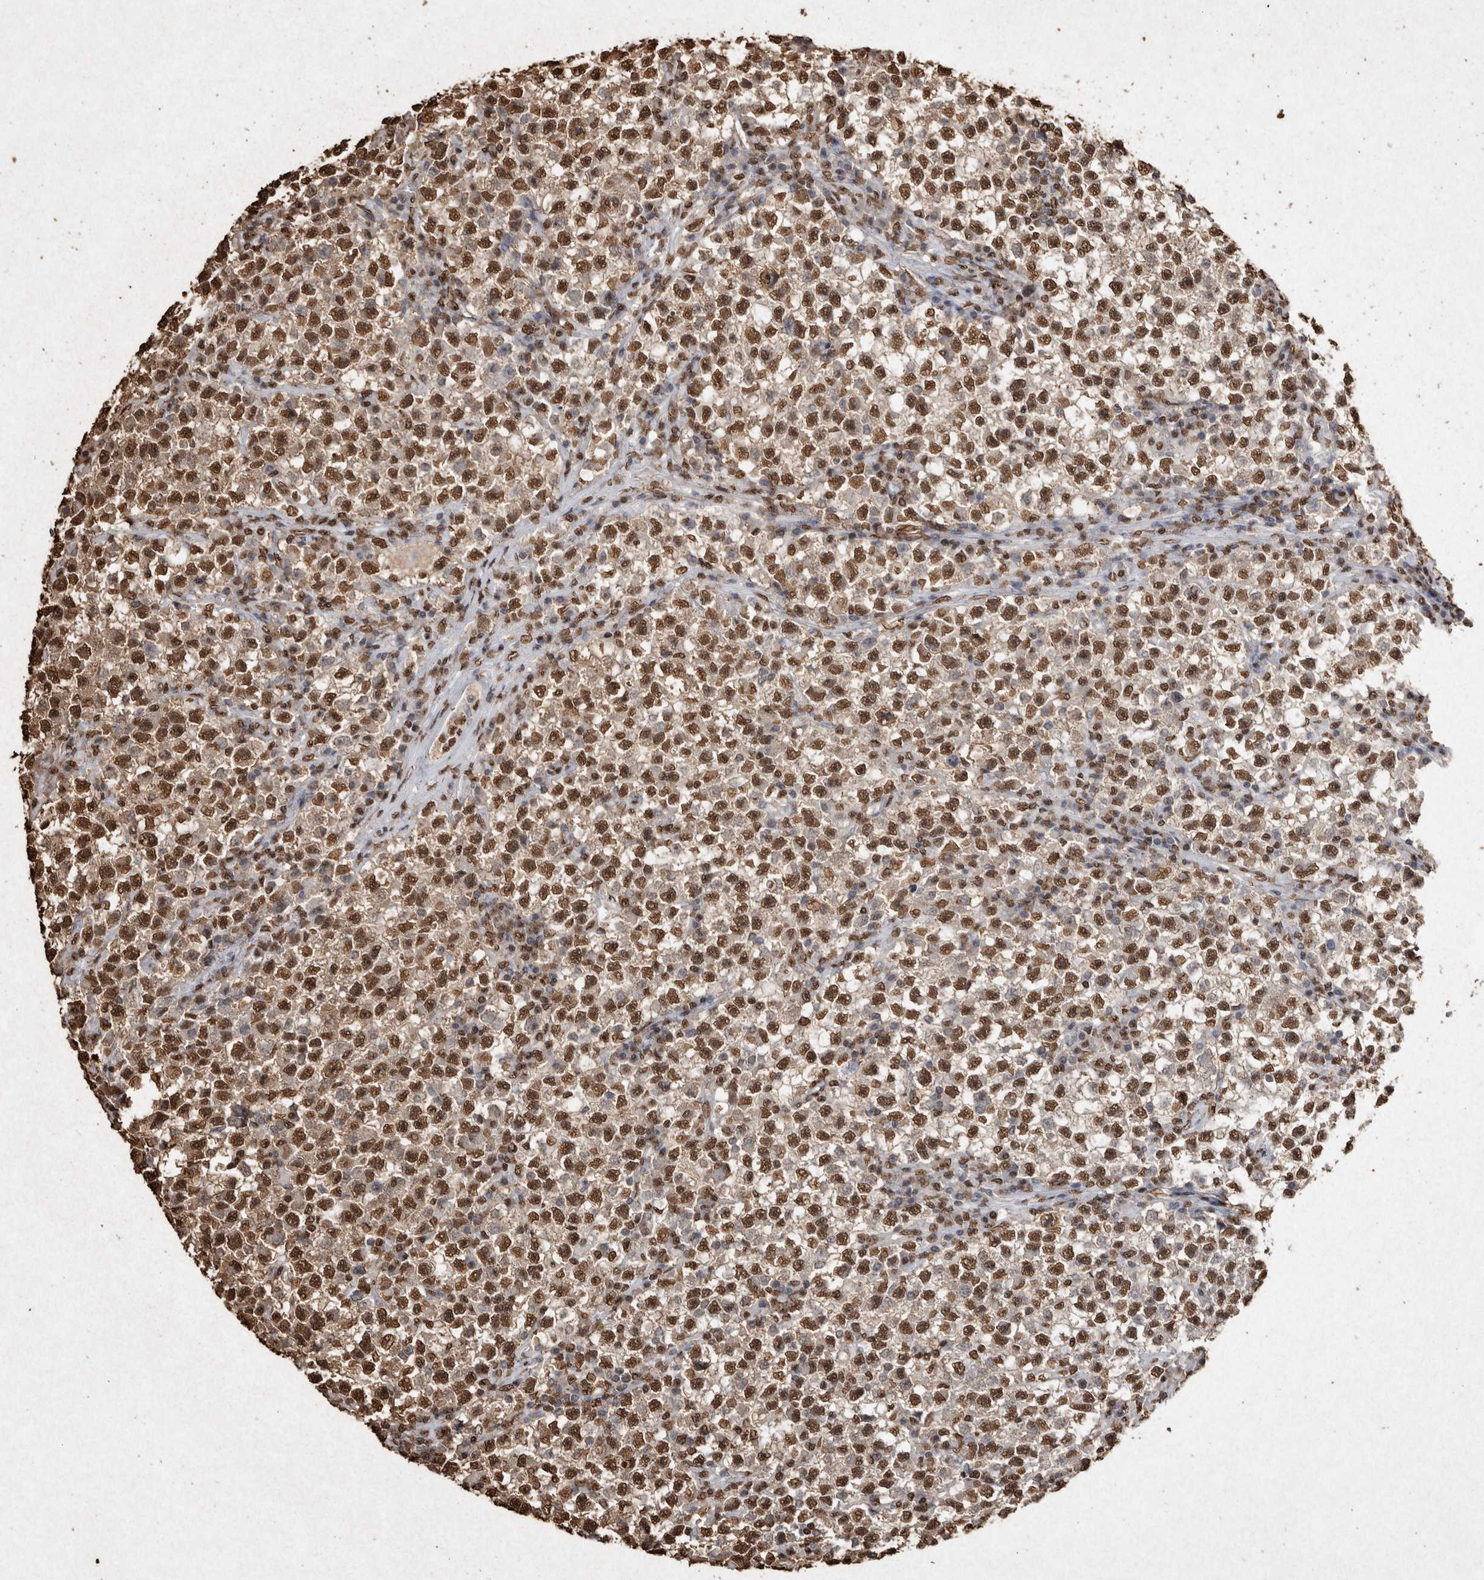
{"staining": {"intensity": "strong", "quantity": ">75%", "location": "nuclear"}, "tissue": "testis cancer", "cell_type": "Tumor cells", "image_type": "cancer", "snomed": [{"axis": "morphology", "description": "Seminoma, NOS"}, {"axis": "topography", "description": "Testis"}], "caption": "The immunohistochemical stain highlights strong nuclear positivity in tumor cells of testis cancer (seminoma) tissue.", "gene": "FSTL3", "patient": {"sex": "male", "age": 22}}